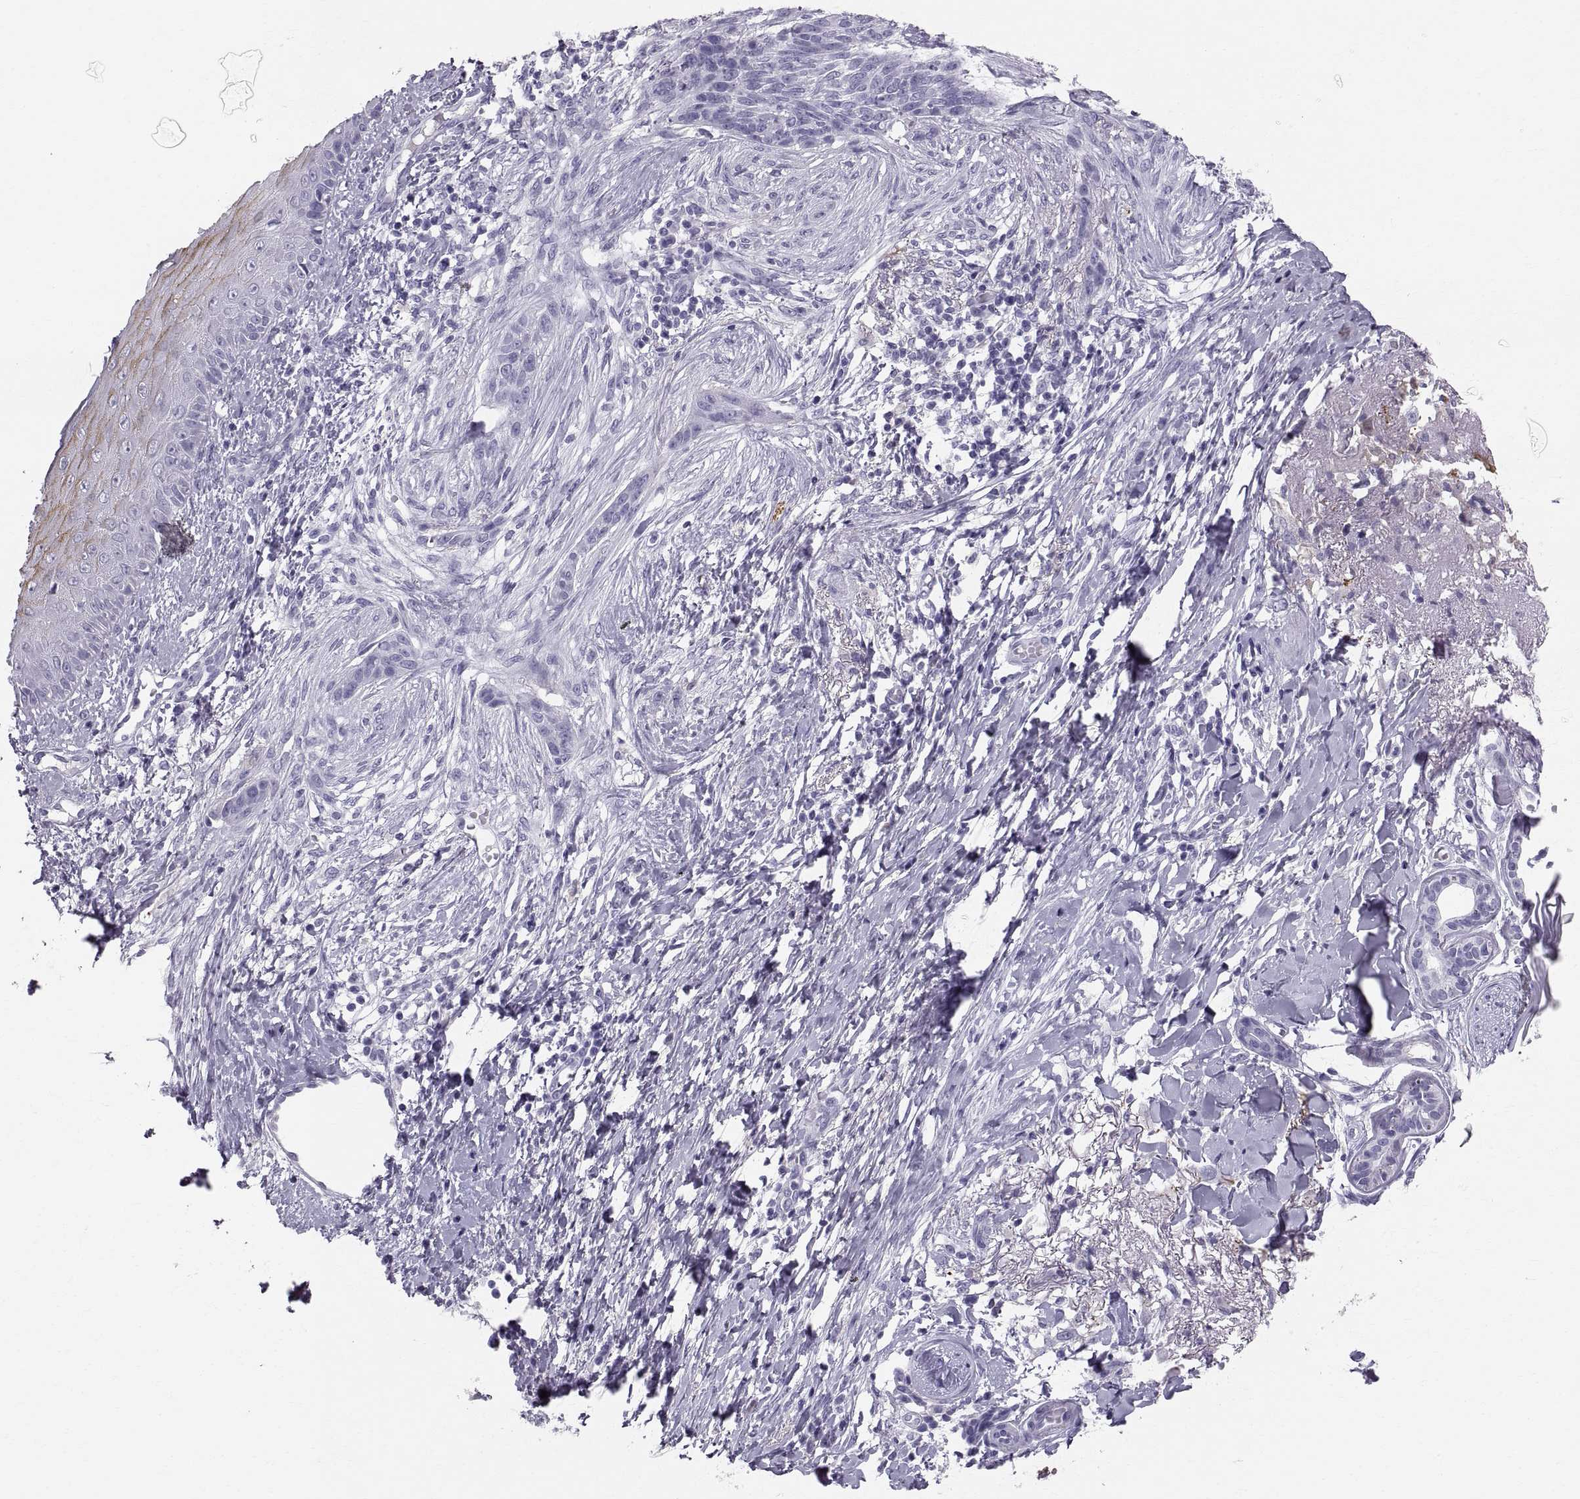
{"staining": {"intensity": "negative", "quantity": "none", "location": "none"}, "tissue": "skin cancer", "cell_type": "Tumor cells", "image_type": "cancer", "snomed": [{"axis": "morphology", "description": "Normal tissue, NOS"}, {"axis": "morphology", "description": "Basal cell carcinoma"}, {"axis": "topography", "description": "Skin"}], "caption": "Immunohistochemical staining of human skin cancer exhibits no significant staining in tumor cells.", "gene": "SLC22A6", "patient": {"sex": "male", "age": 84}}